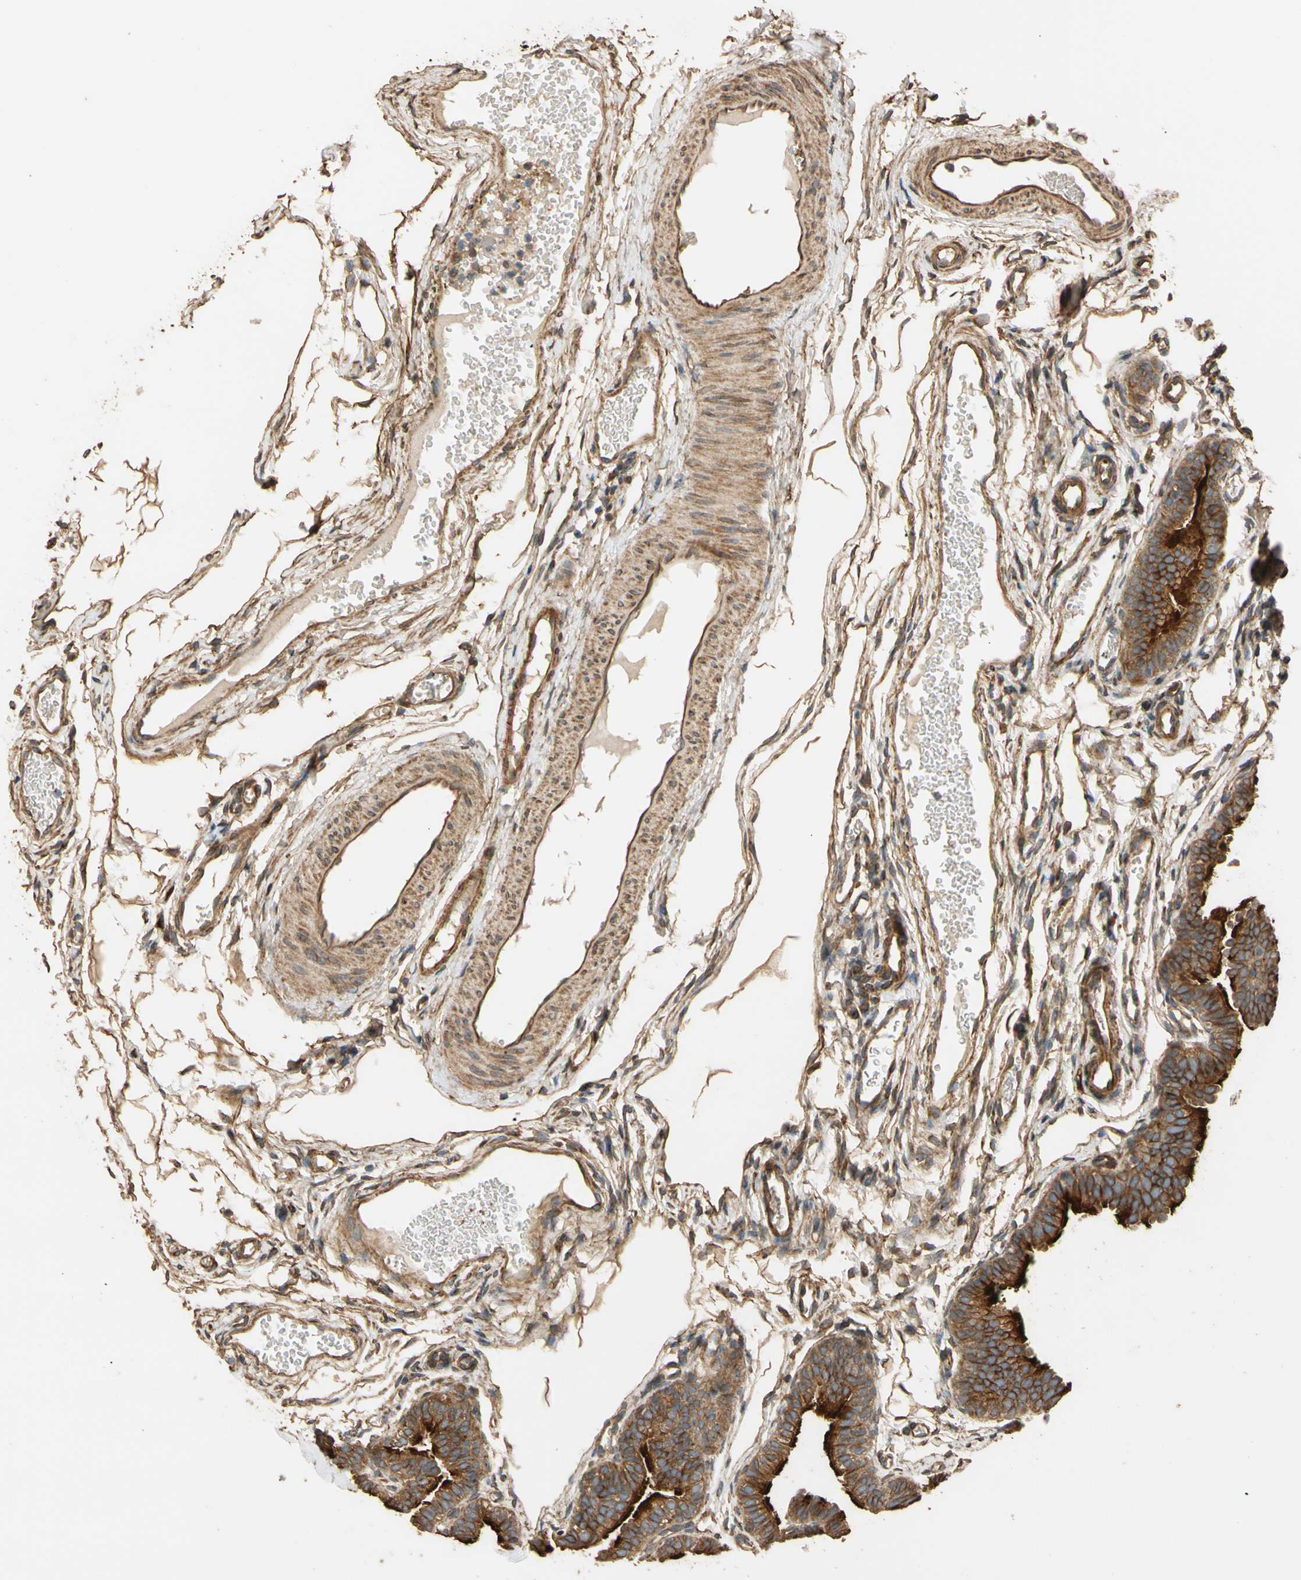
{"staining": {"intensity": "strong", "quantity": ">75%", "location": "cytoplasmic/membranous"}, "tissue": "fallopian tube", "cell_type": "Glandular cells", "image_type": "normal", "snomed": [{"axis": "morphology", "description": "Normal tissue, NOS"}, {"axis": "topography", "description": "Fallopian tube"}, {"axis": "topography", "description": "Placenta"}], "caption": "IHC (DAB (3,3'-diaminobenzidine)) staining of unremarkable fallopian tube reveals strong cytoplasmic/membranous protein positivity in approximately >75% of glandular cells.", "gene": "MGRN1", "patient": {"sex": "female", "age": 34}}